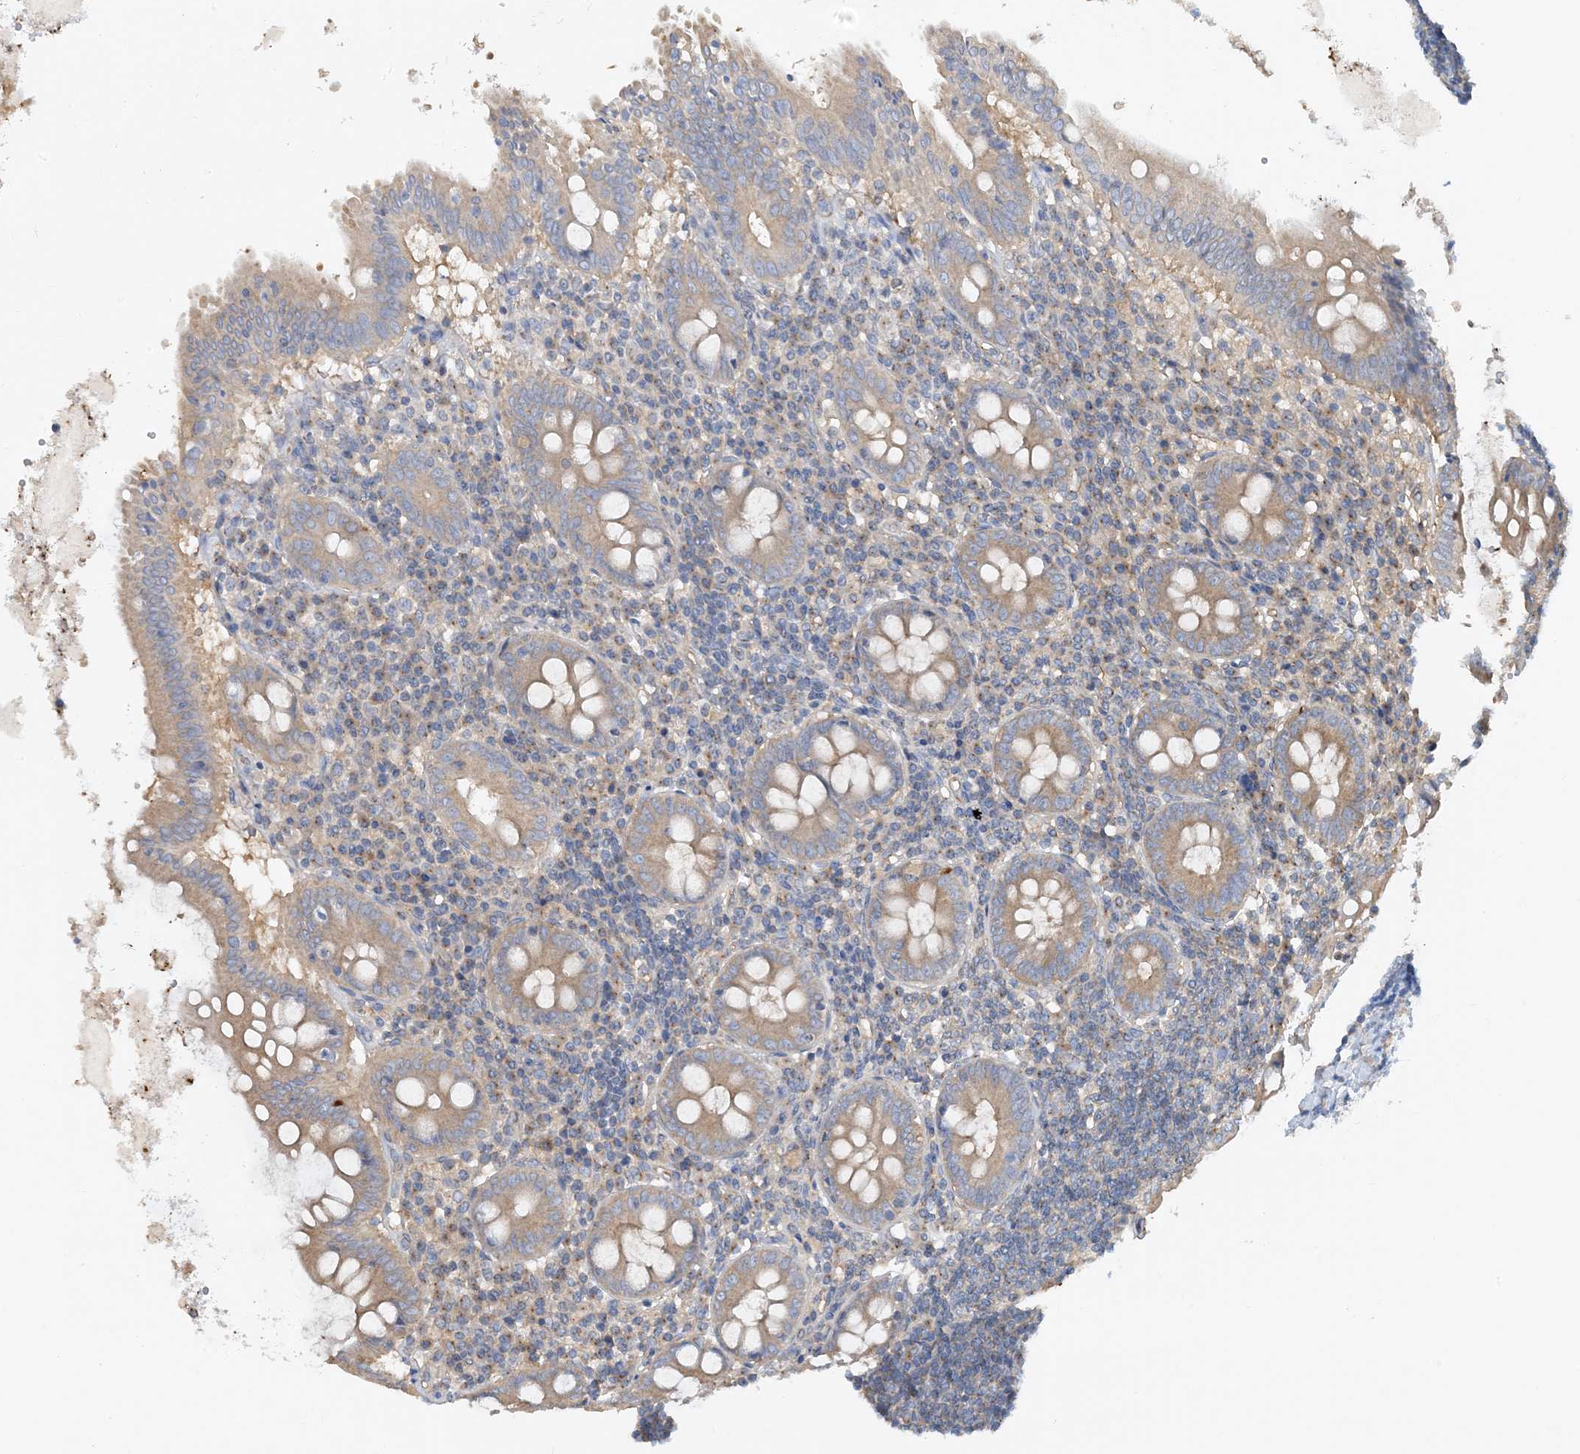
{"staining": {"intensity": "moderate", "quantity": "25%-75%", "location": "cytoplasmic/membranous"}, "tissue": "appendix", "cell_type": "Glandular cells", "image_type": "normal", "snomed": [{"axis": "morphology", "description": "Normal tissue, NOS"}, {"axis": "topography", "description": "Appendix"}], "caption": "This histopathology image exhibits IHC staining of unremarkable appendix, with medium moderate cytoplasmic/membranous expression in approximately 25%-75% of glandular cells.", "gene": "SIDT1", "patient": {"sex": "female", "age": 54}}